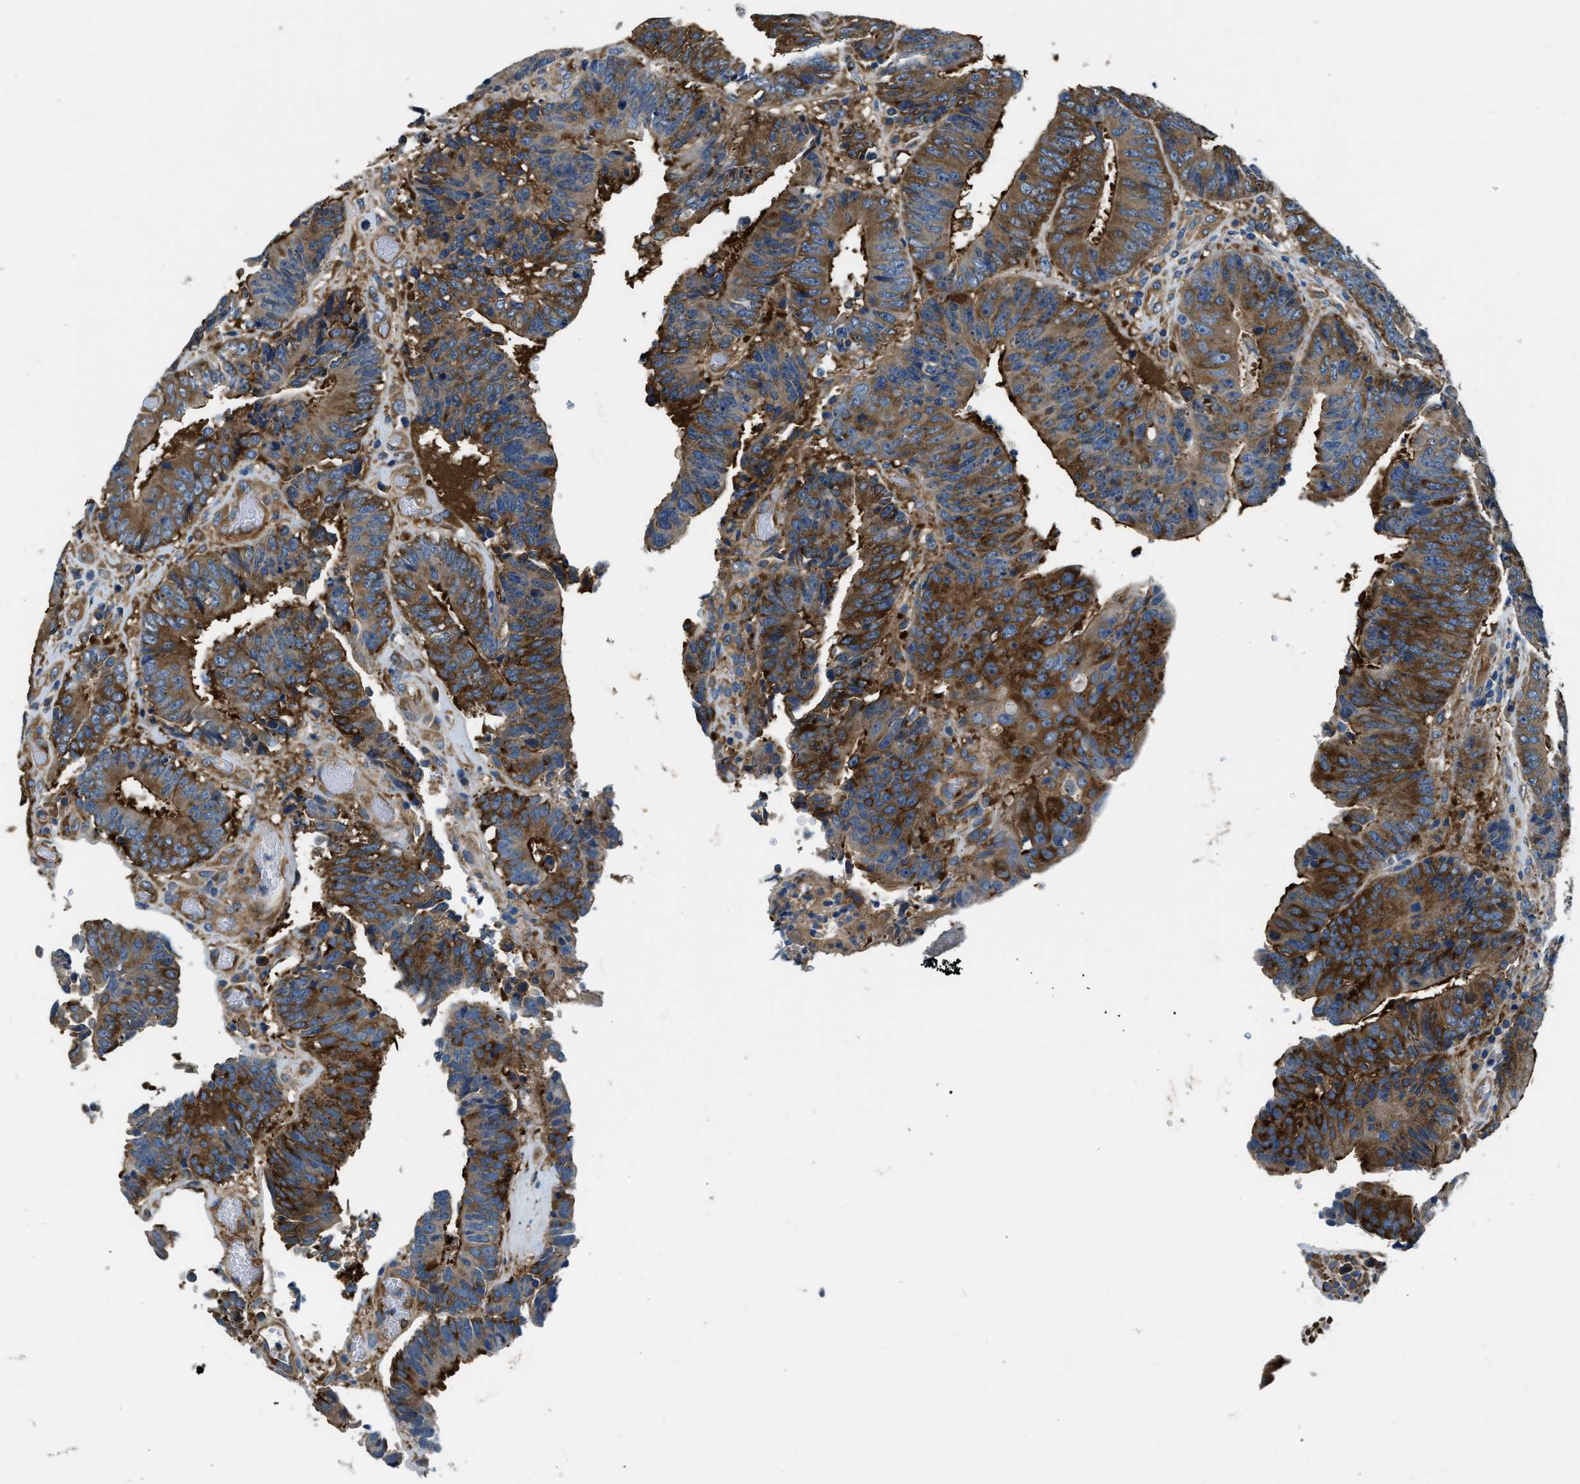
{"staining": {"intensity": "strong", "quantity": ">75%", "location": "cytoplasmic/membranous"}, "tissue": "colorectal cancer", "cell_type": "Tumor cells", "image_type": "cancer", "snomed": [{"axis": "morphology", "description": "Adenocarcinoma, NOS"}, {"axis": "topography", "description": "Rectum"}], "caption": "Immunohistochemical staining of adenocarcinoma (colorectal) reveals high levels of strong cytoplasmic/membranous expression in about >75% of tumor cells. (DAB = brown stain, brightfield microscopy at high magnification).", "gene": "EEA1", "patient": {"sex": "male", "age": 72}}